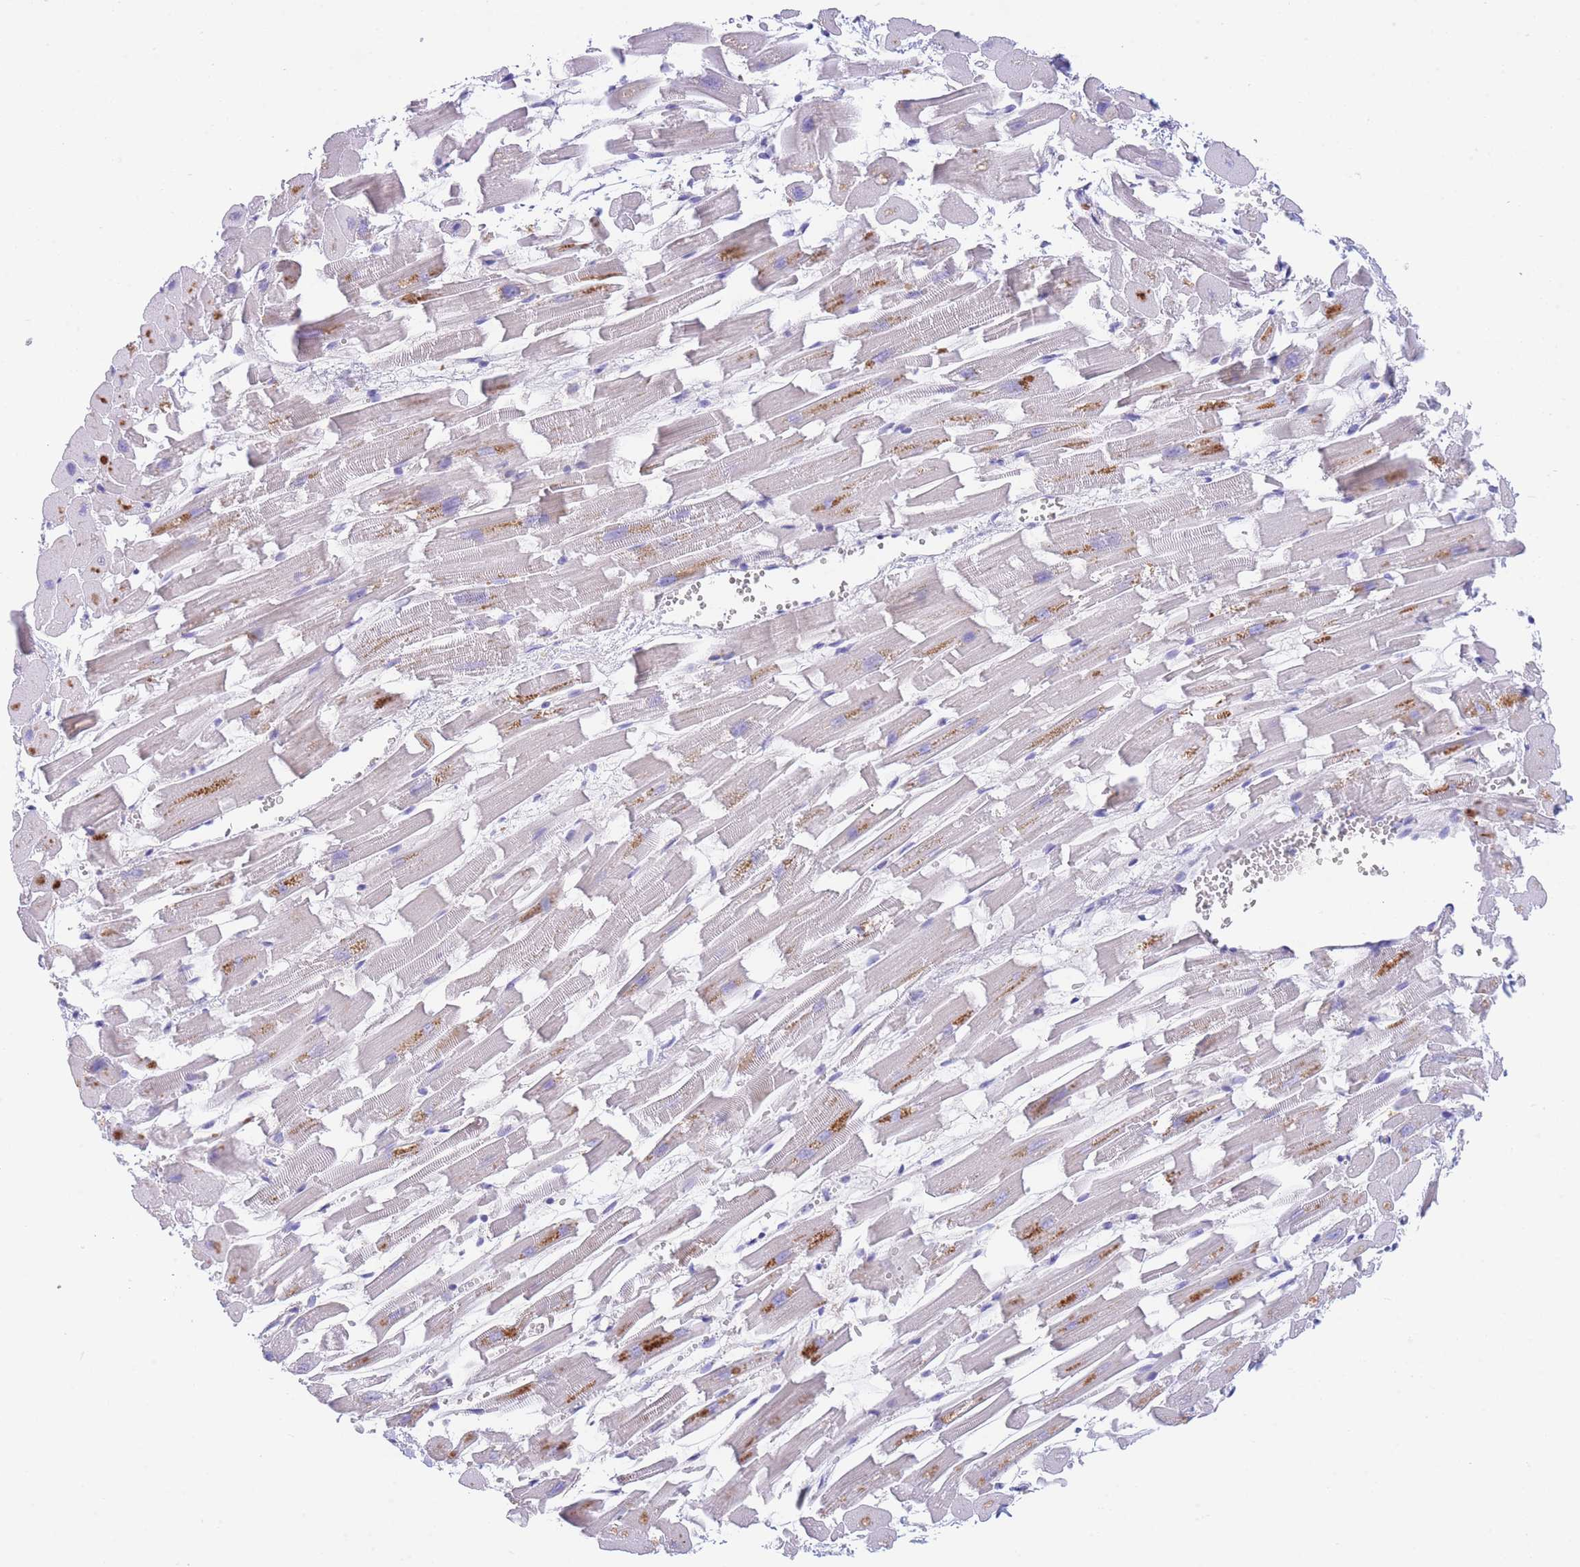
{"staining": {"intensity": "moderate", "quantity": "<25%", "location": "cytoplasmic/membranous"}, "tissue": "heart muscle", "cell_type": "Cardiomyocytes", "image_type": "normal", "snomed": [{"axis": "morphology", "description": "Normal tissue, NOS"}, {"axis": "topography", "description": "Heart"}], "caption": "IHC (DAB (3,3'-diaminobenzidine)) staining of normal heart muscle shows moderate cytoplasmic/membranous protein staining in approximately <25% of cardiomyocytes. (DAB (3,3'-diaminobenzidine) = brown stain, brightfield microscopy at high magnification).", "gene": "PCDHB3", "patient": {"sex": "female", "age": 64}}